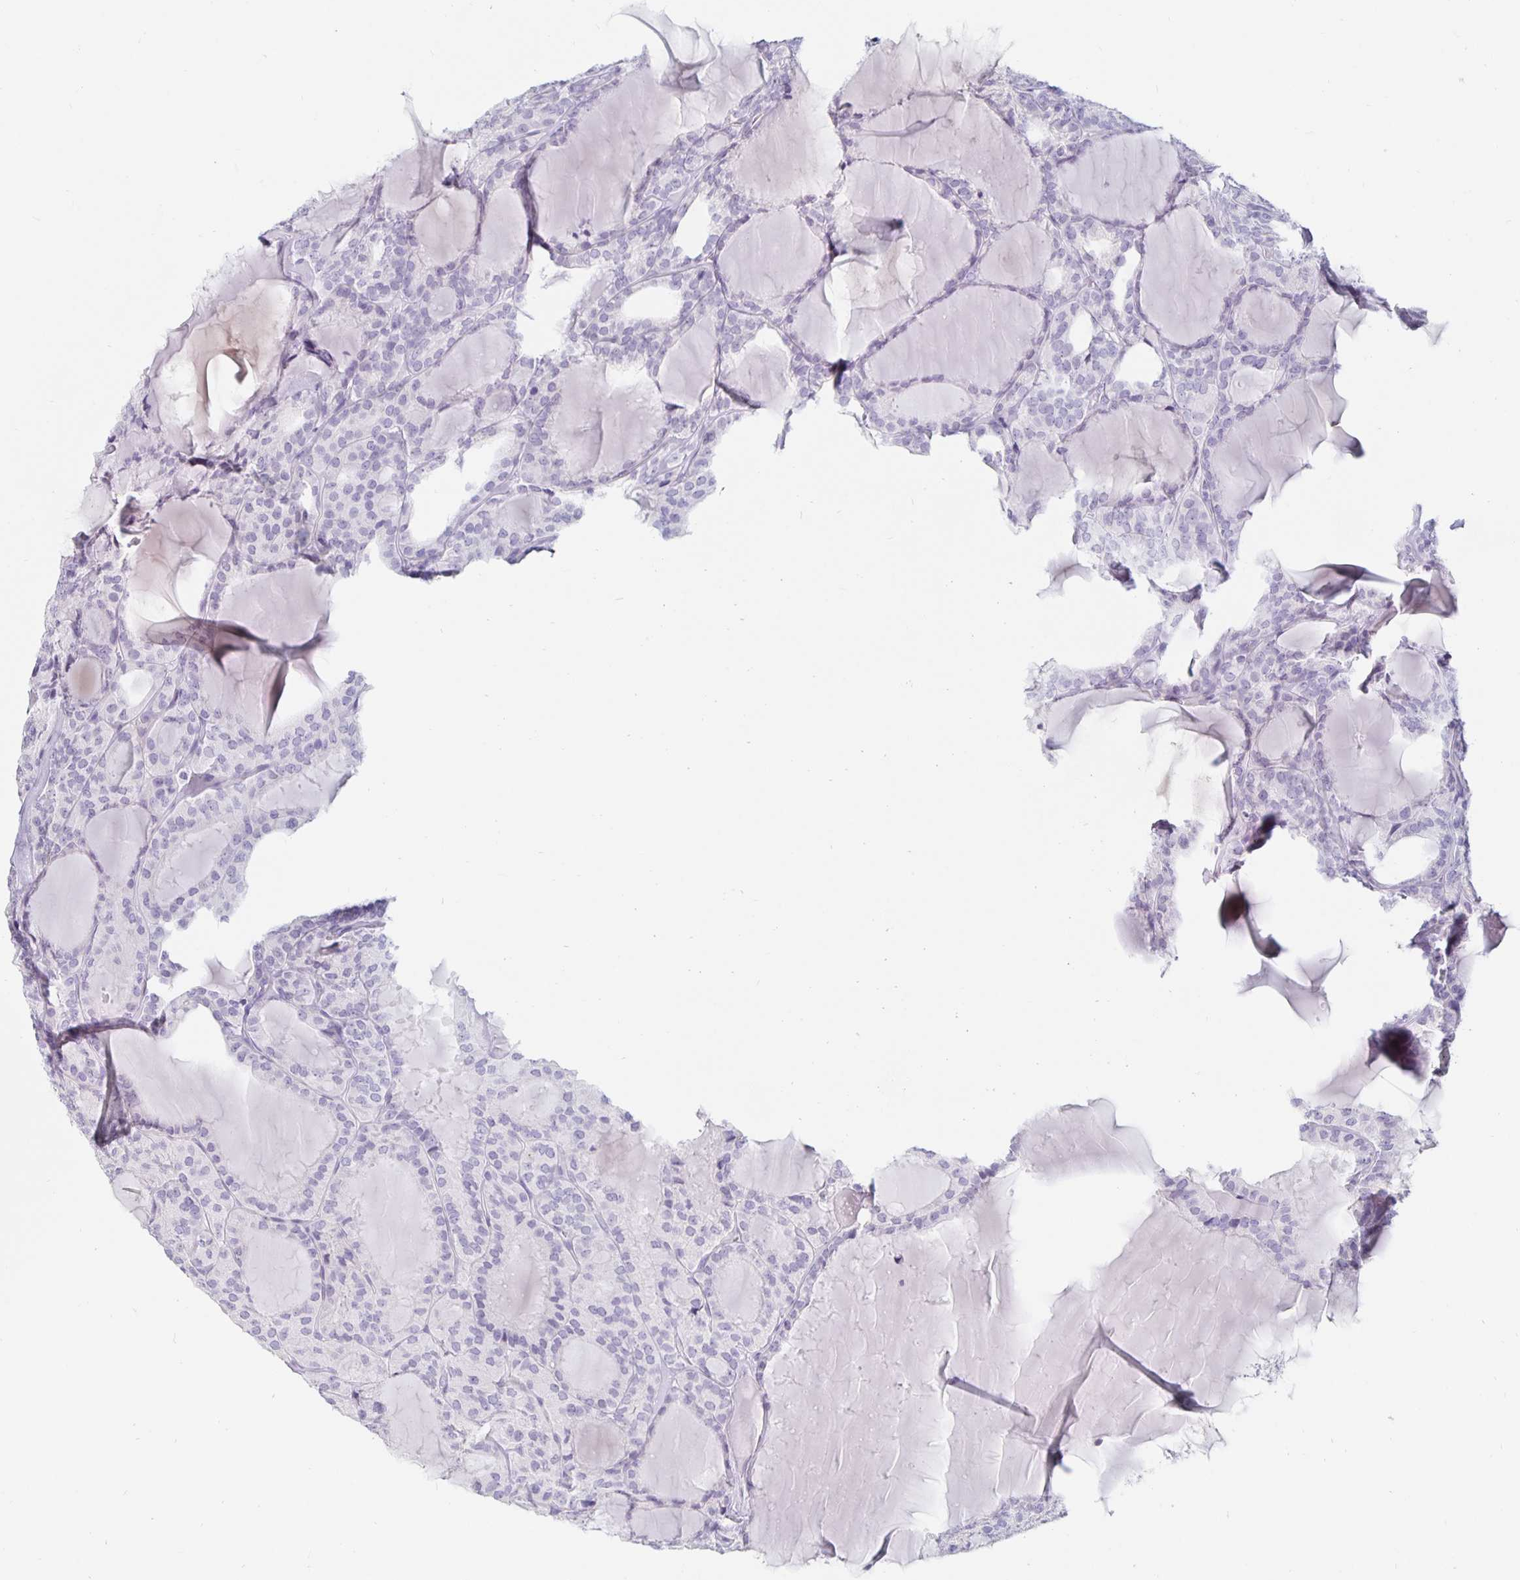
{"staining": {"intensity": "negative", "quantity": "none", "location": "none"}, "tissue": "thyroid cancer", "cell_type": "Tumor cells", "image_type": "cancer", "snomed": [{"axis": "morphology", "description": "Follicular adenoma carcinoma, NOS"}, {"axis": "topography", "description": "Thyroid gland"}], "caption": "There is no significant staining in tumor cells of thyroid cancer (follicular adenoma carcinoma).", "gene": "KCNQ2", "patient": {"sex": "male", "age": 74}}